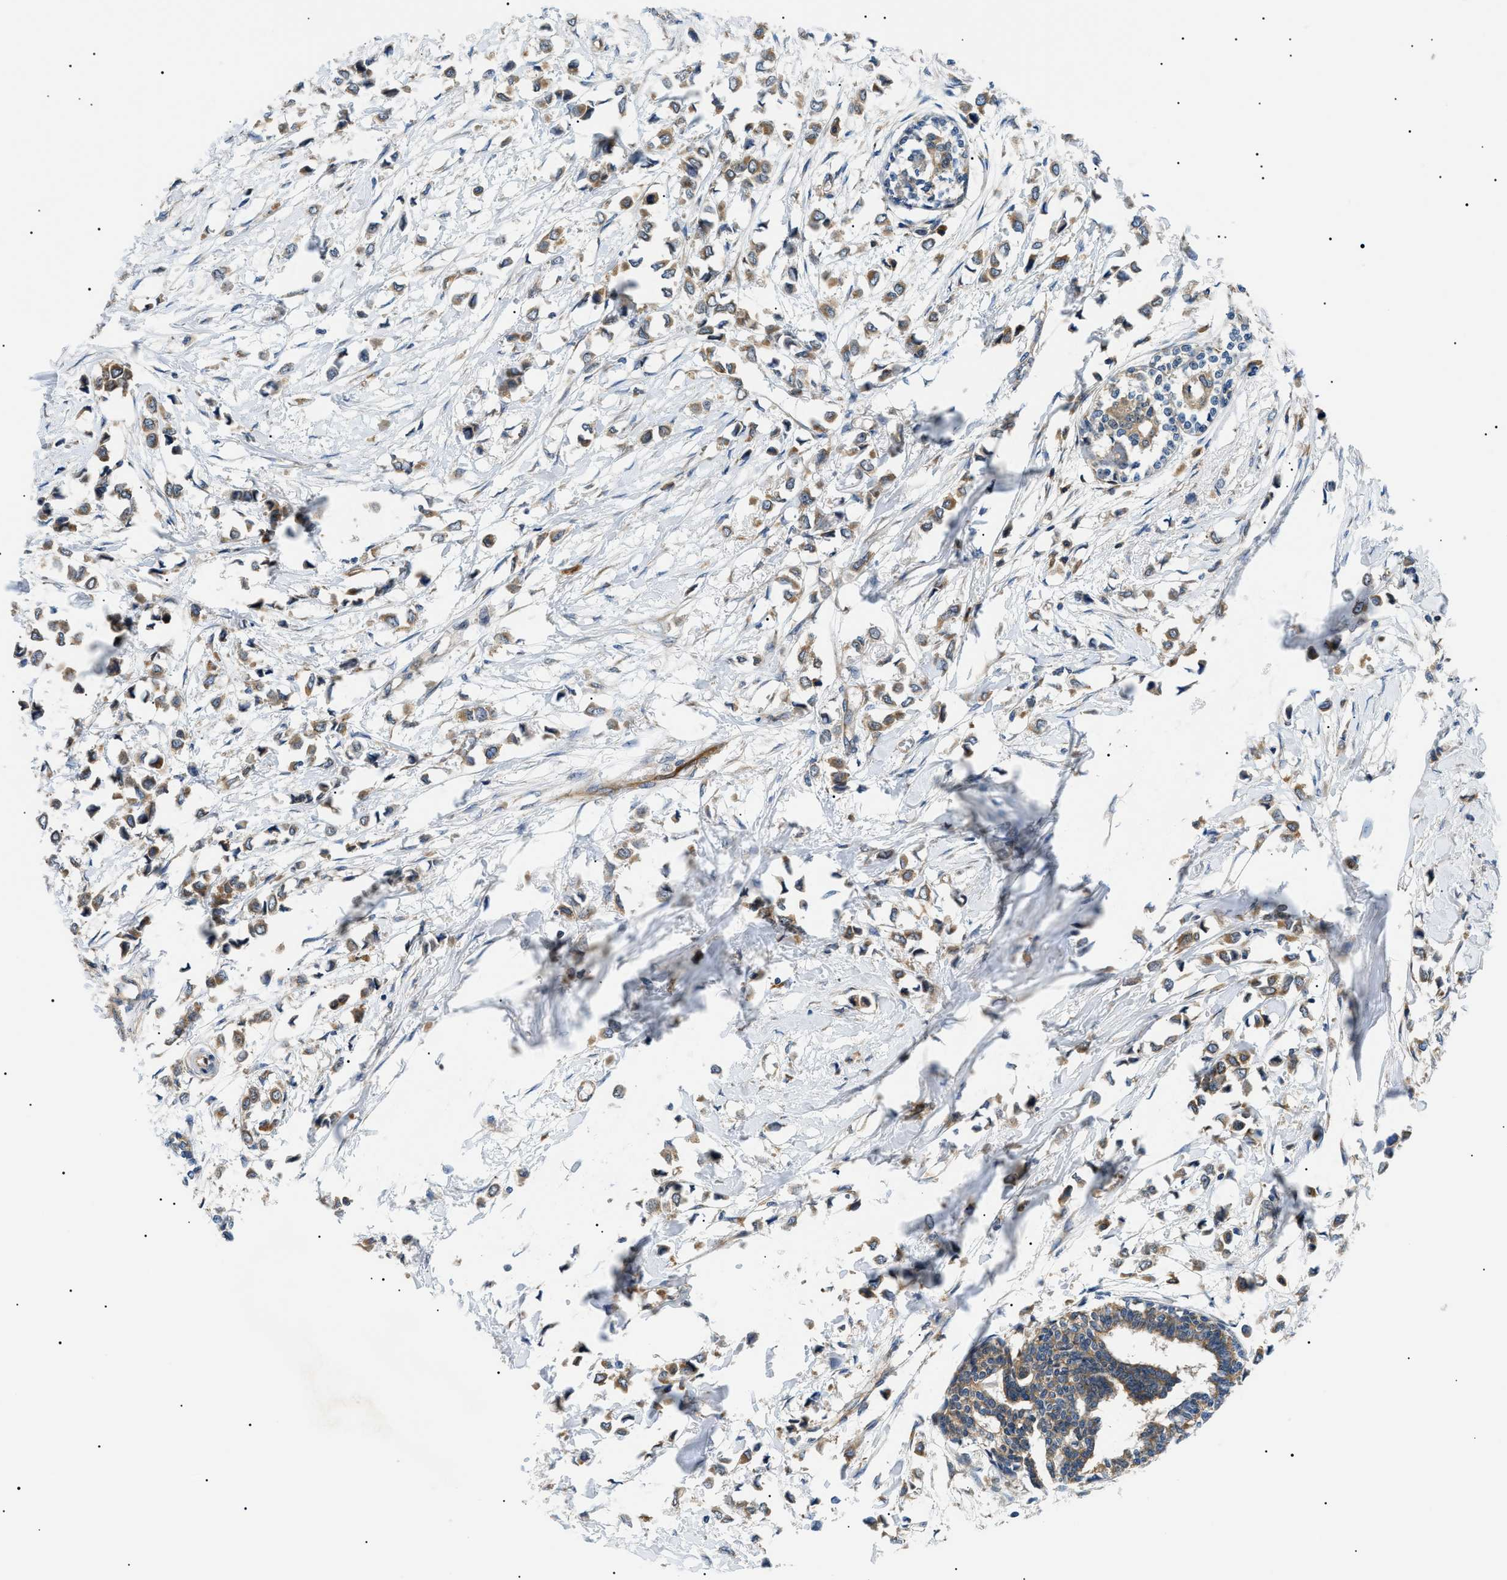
{"staining": {"intensity": "moderate", "quantity": ">75%", "location": "cytoplasmic/membranous"}, "tissue": "breast cancer", "cell_type": "Tumor cells", "image_type": "cancer", "snomed": [{"axis": "morphology", "description": "Lobular carcinoma"}, {"axis": "topography", "description": "Breast"}], "caption": "Immunohistochemistry (IHC) staining of breast cancer, which demonstrates medium levels of moderate cytoplasmic/membranous positivity in approximately >75% of tumor cells indicating moderate cytoplasmic/membranous protein positivity. The staining was performed using DAB (3,3'-diaminobenzidine) (brown) for protein detection and nuclei were counterstained in hematoxylin (blue).", "gene": "SRPK1", "patient": {"sex": "female", "age": 51}}